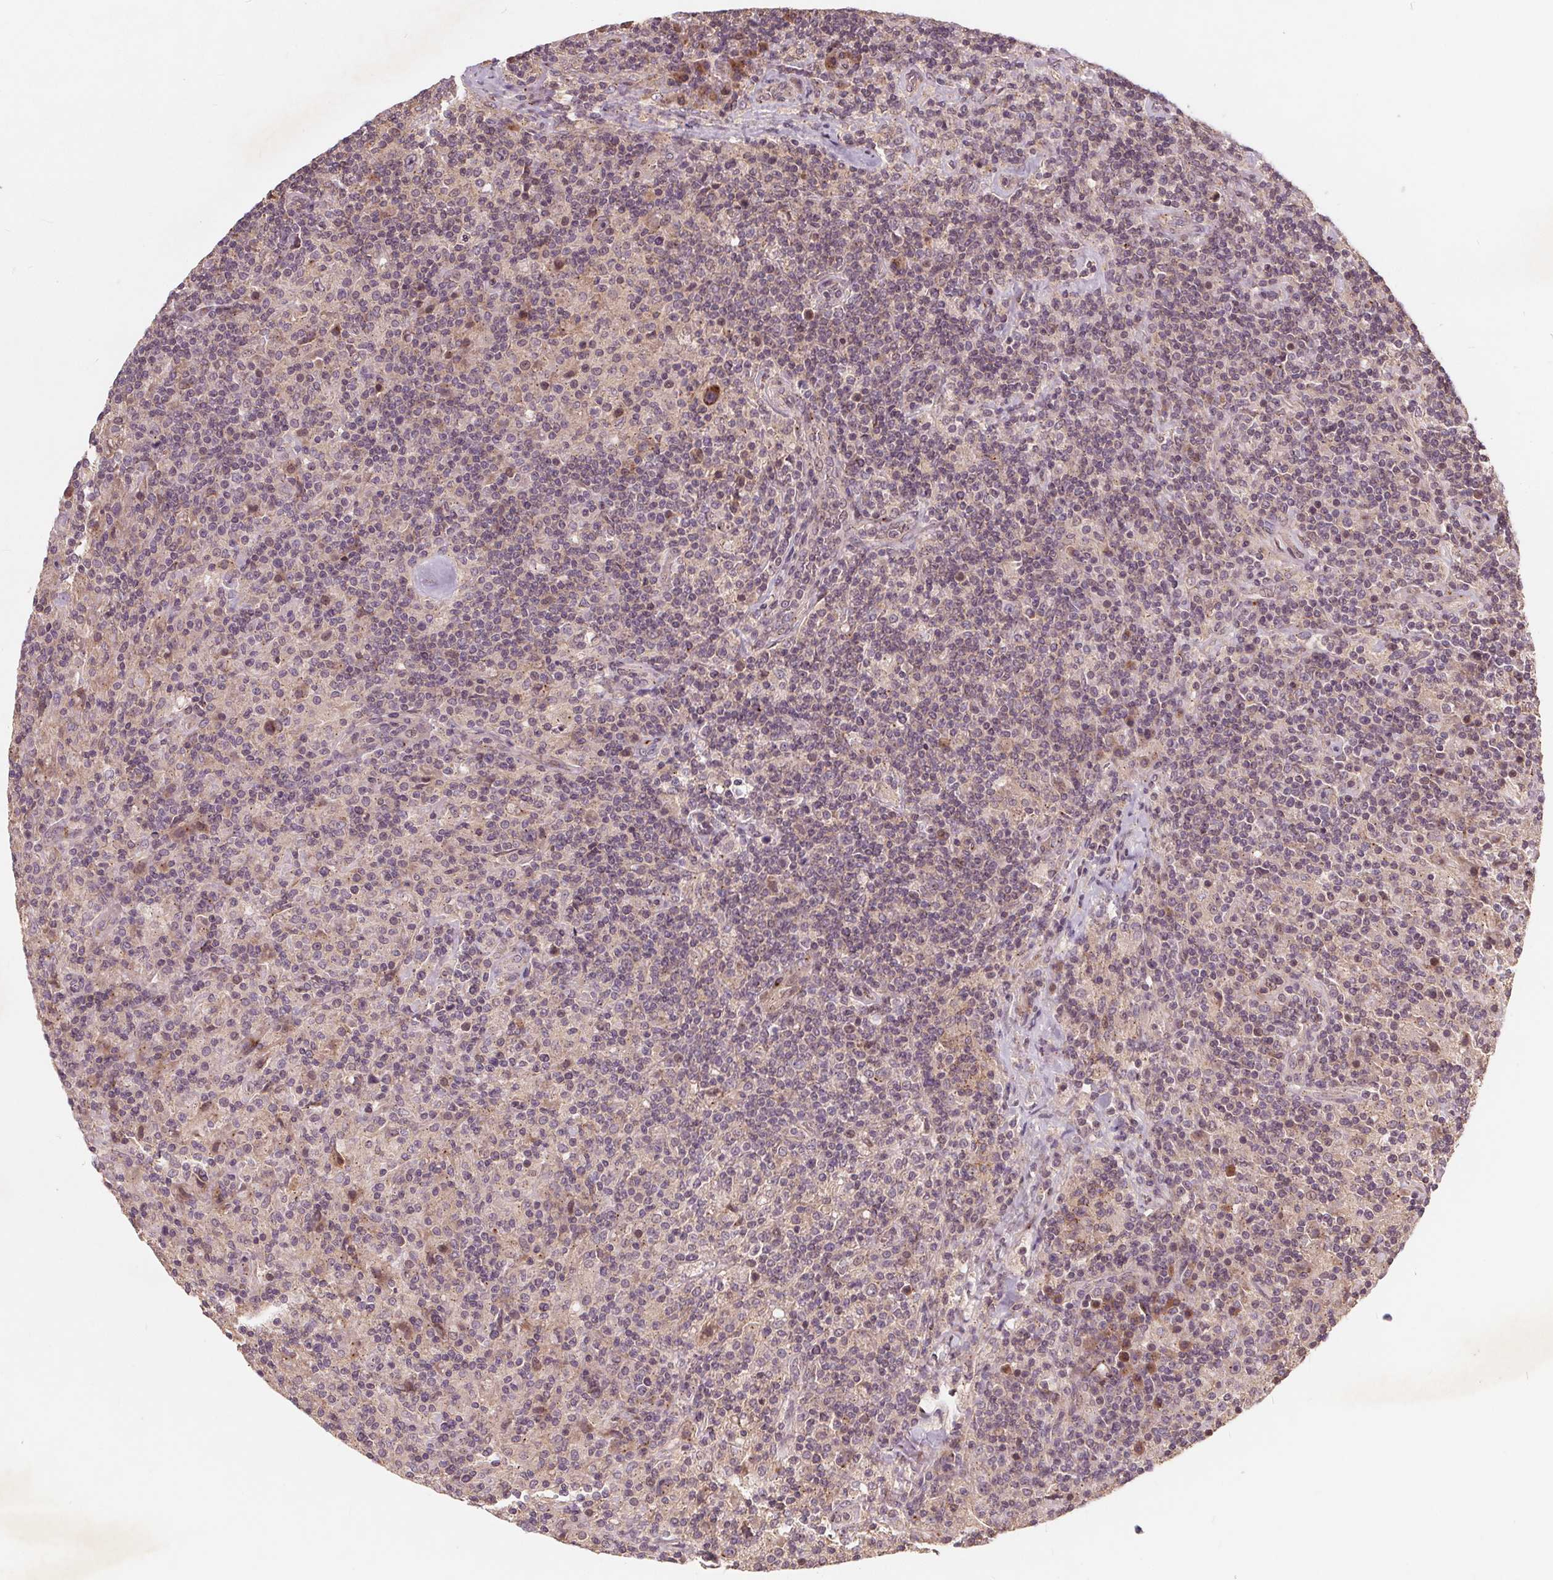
{"staining": {"intensity": "negative", "quantity": "none", "location": "none"}, "tissue": "lymphoma", "cell_type": "Tumor cells", "image_type": "cancer", "snomed": [{"axis": "morphology", "description": "Hodgkin's disease, NOS"}, {"axis": "topography", "description": "Lymph node"}], "caption": "This micrograph is of Hodgkin's disease stained with IHC to label a protein in brown with the nuclei are counter-stained blue. There is no staining in tumor cells.", "gene": "CSNK1G2", "patient": {"sex": "male", "age": 70}}